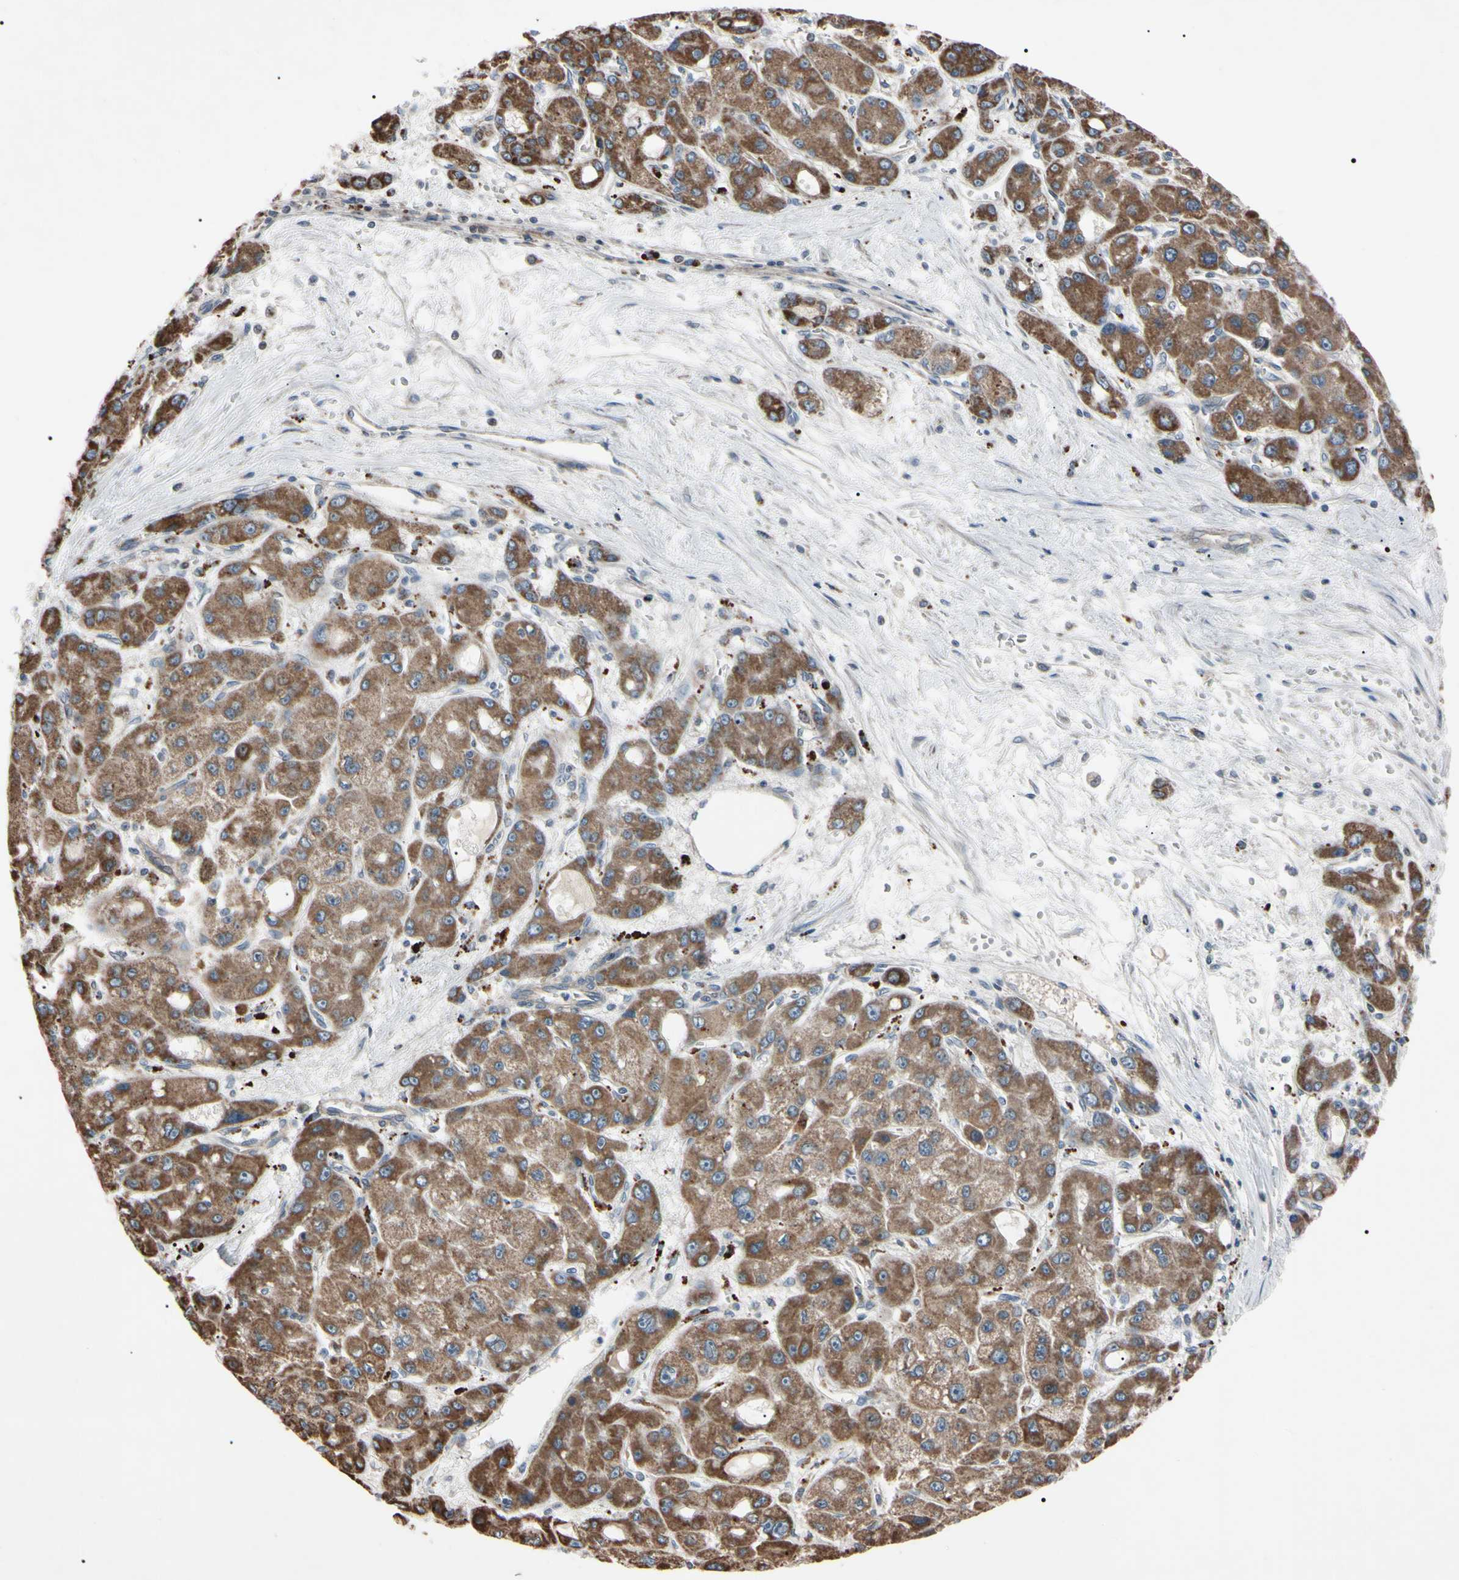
{"staining": {"intensity": "moderate", "quantity": ">75%", "location": "cytoplasmic/membranous"}, "tissue": "liver cancer", "cell_type": "Tumor cells", "image_type": "cancer", "snomed": [{"axis": "morphology", "description": "Carcinoma, Hepatocellular, NOS"}, {"axis": "topography", "description": "Liver"}], "caption": "A high-resolution histopathology image shows IHC staining of liver cancer, which shows moderate cytoplasmic/membranous positivity in about >75% of tumor cells.", "gene": "TNFRSF1A", "patient": {"sex": "male", "age": 55}}